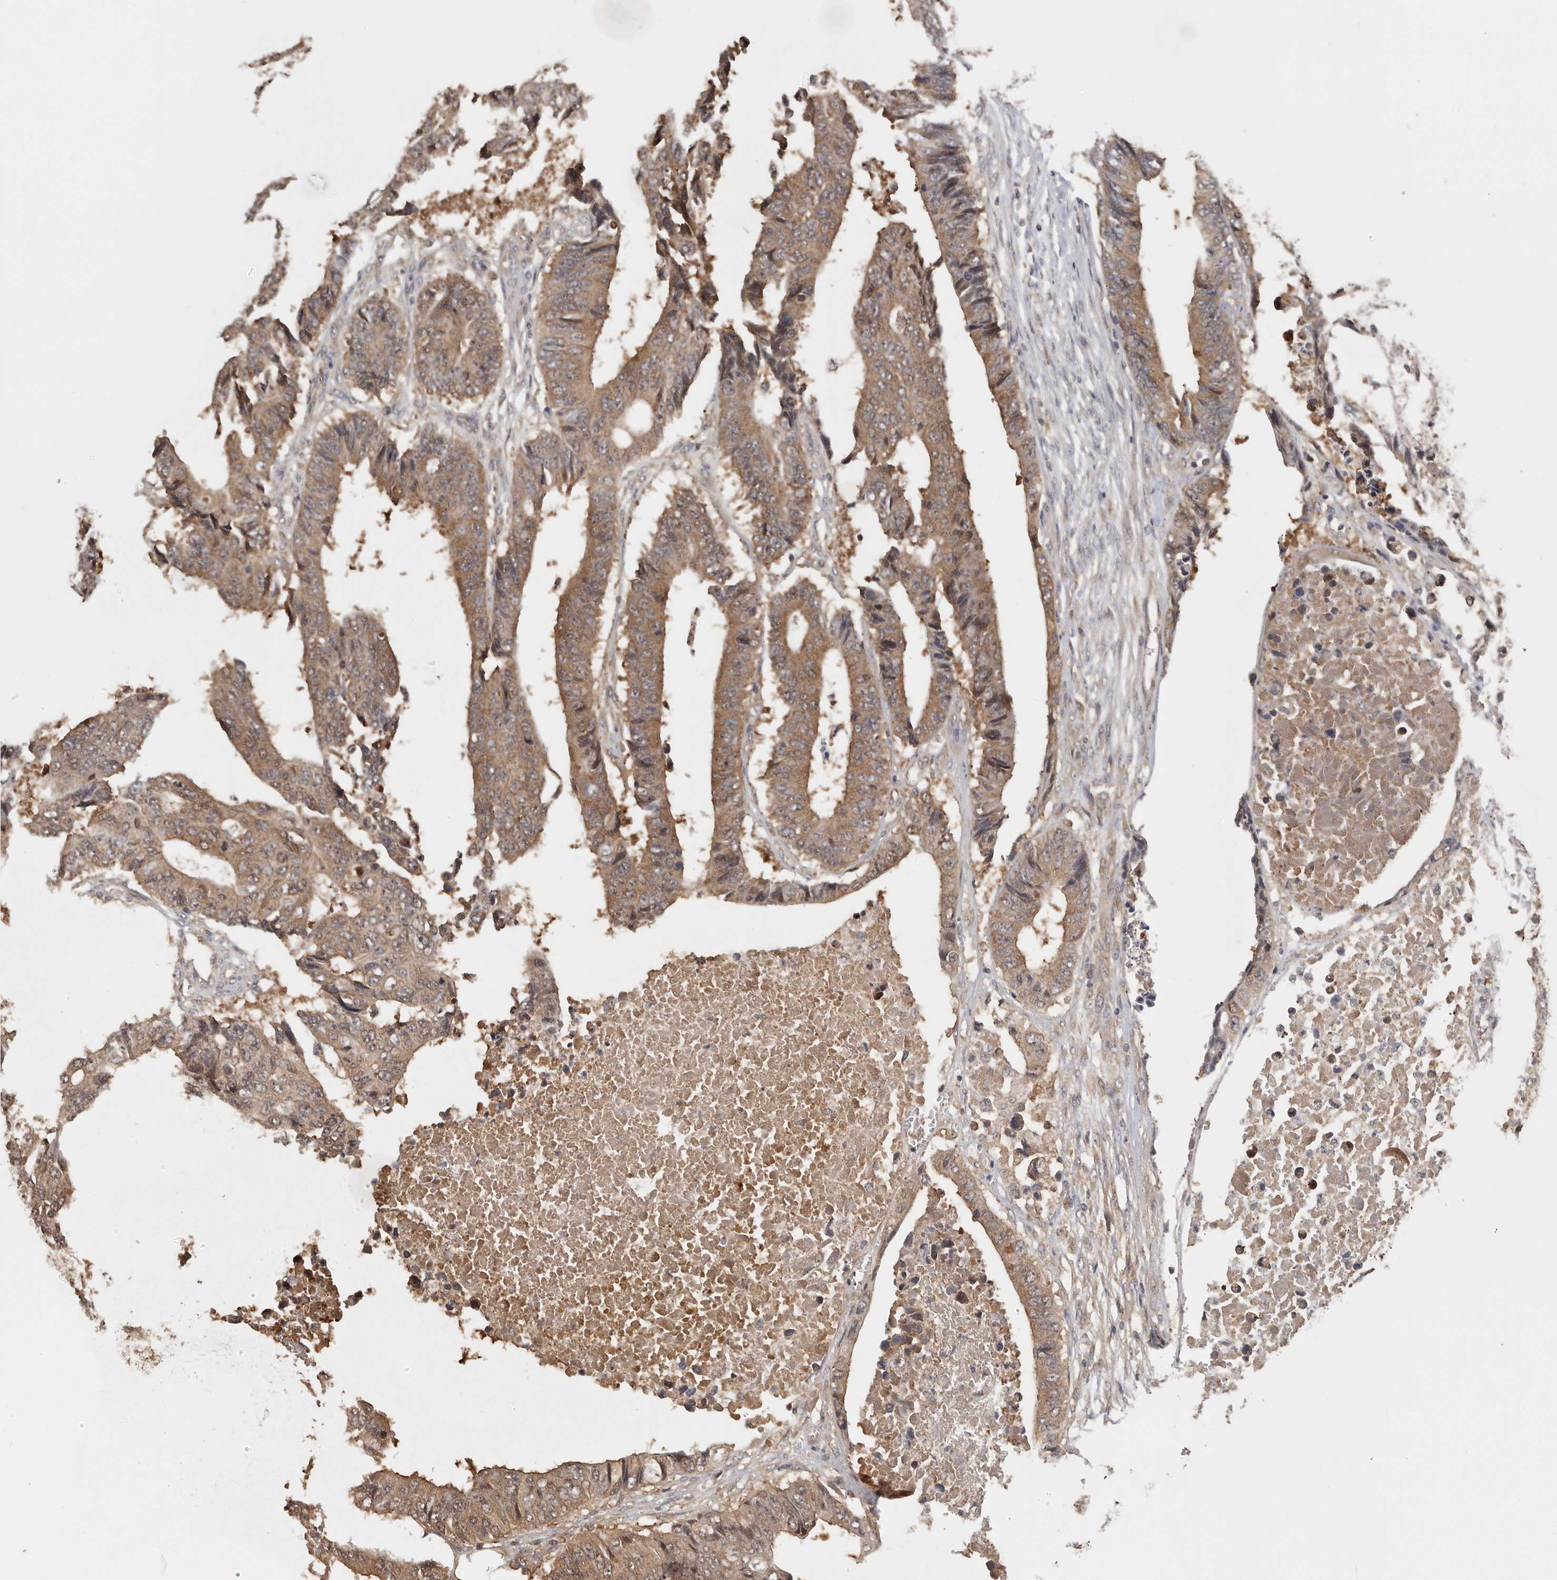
{"staining": {"intensity": "moderate", "quantity": ">75%", "location": "cytoplasmic/membranous"}, "tissue": "colorectal cancer", "cell_type": "Tumor cells", "image_type": "cancer", "snomed": [{"axis": "morphology", "description": "Adenocarcinoma, NOS"}, {"axis": "topography", "description": "Rectum"}], "caption": "The immunohistochemical stain labels moderate cytoplasmic/membranous staining in tumor cells of colorectal cancer tissue.", "gene": "CCT8", "patient": {"sex": "male", "age": 84}}